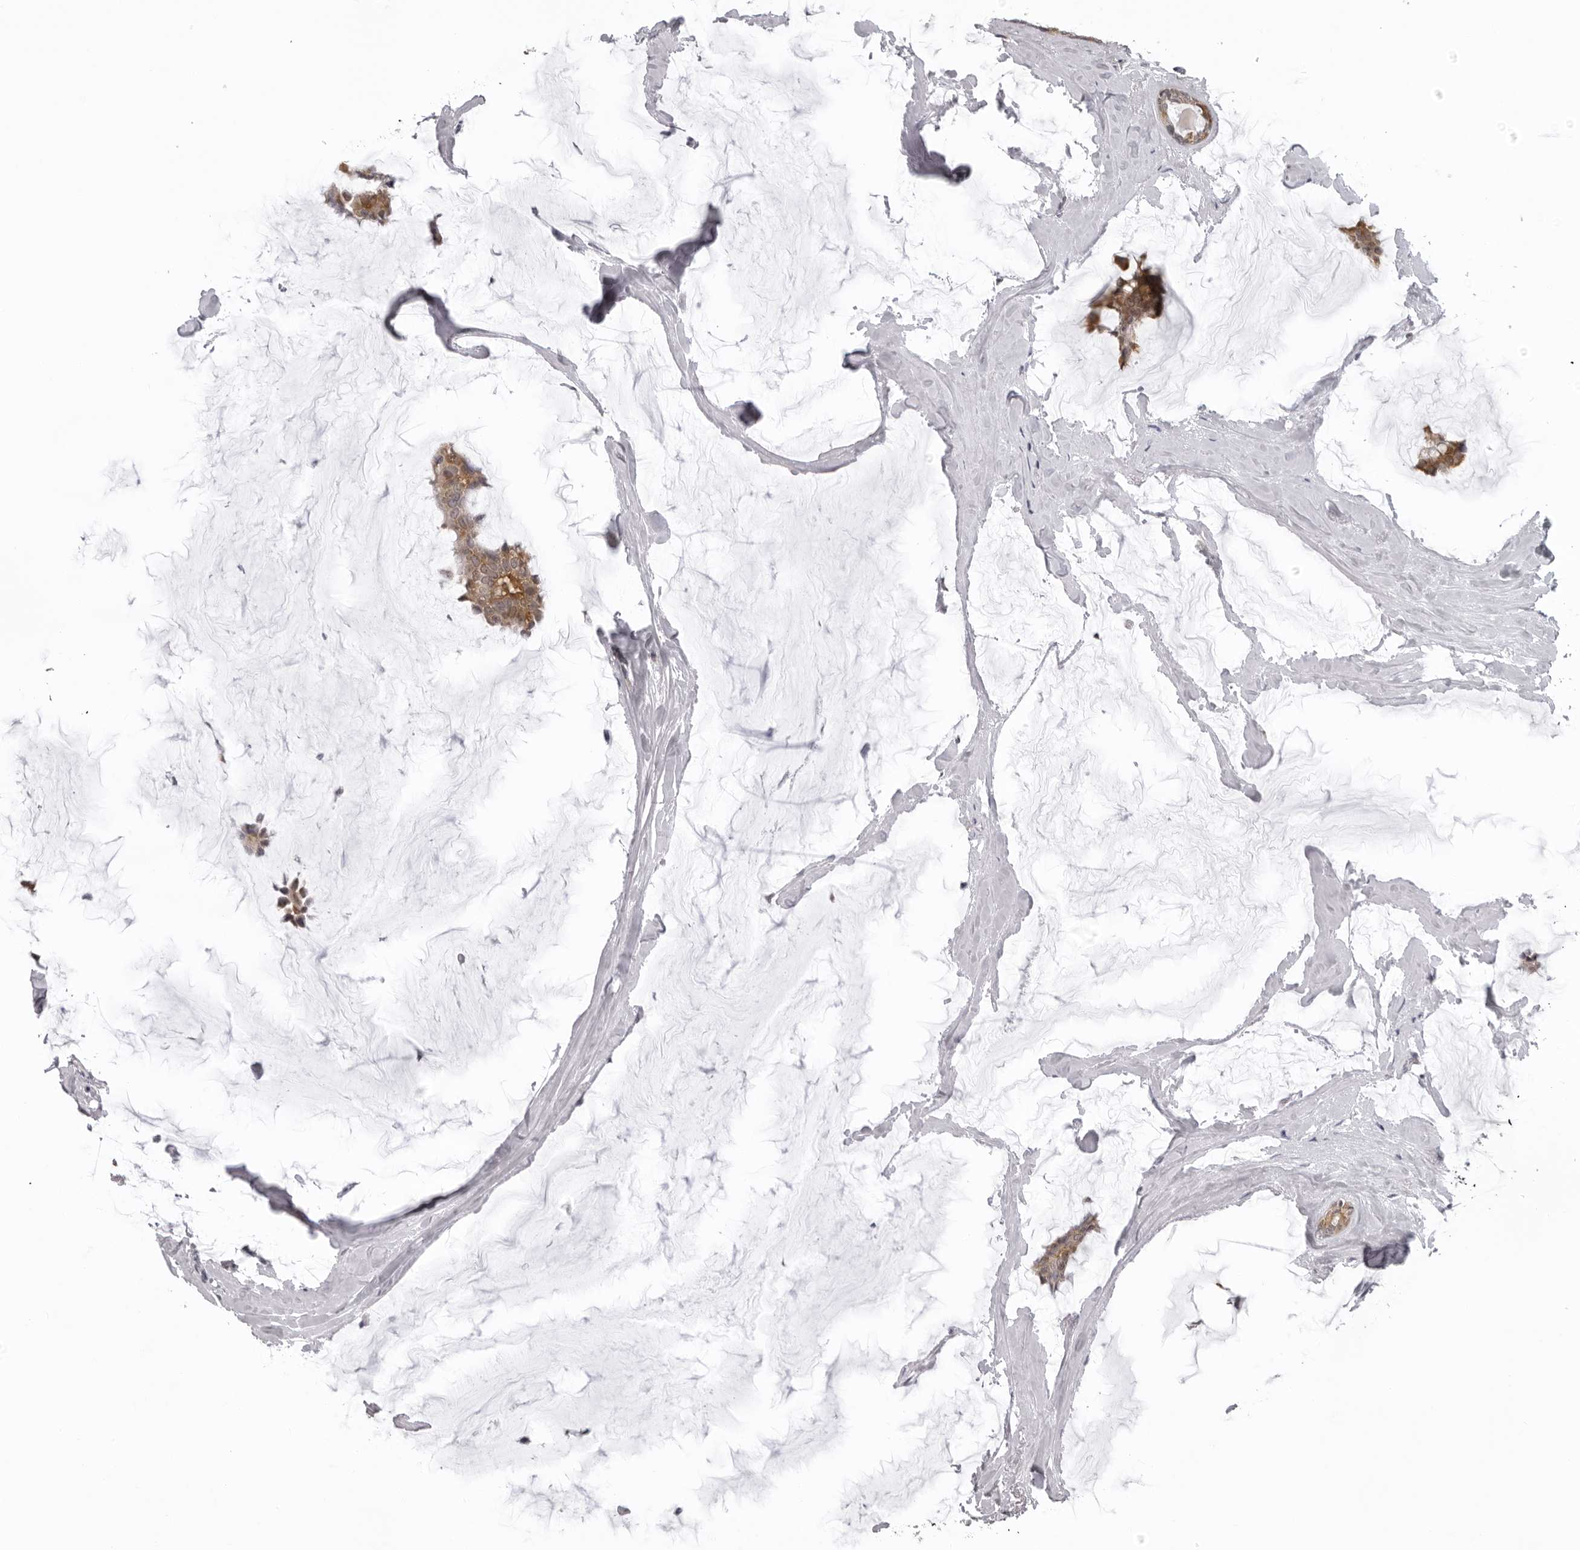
{"staining": {"intensity": "moderate", "quantity": ">75%", "location": "cytoplasmic/membranous"}, "tissue": "breast cancer", "cell_type": "Tumor cells", "image_type": "cancer", "snomed": [{"axis": "morphology", "description": "Duct carcinoma"}, {"axis": "topography", "description": "Breast"}], "caption": "IHC (DAB) staining of human breast cancer (invasive ductal carcinoma) displays moderate cytoplasmic/membranous protein positivity in about >75% of tumor cells. (Brightfield microscopy of DAB IHC at high magnification).", "gene": "MRPS15", "patient": {"sex": "female", "age": 93}}